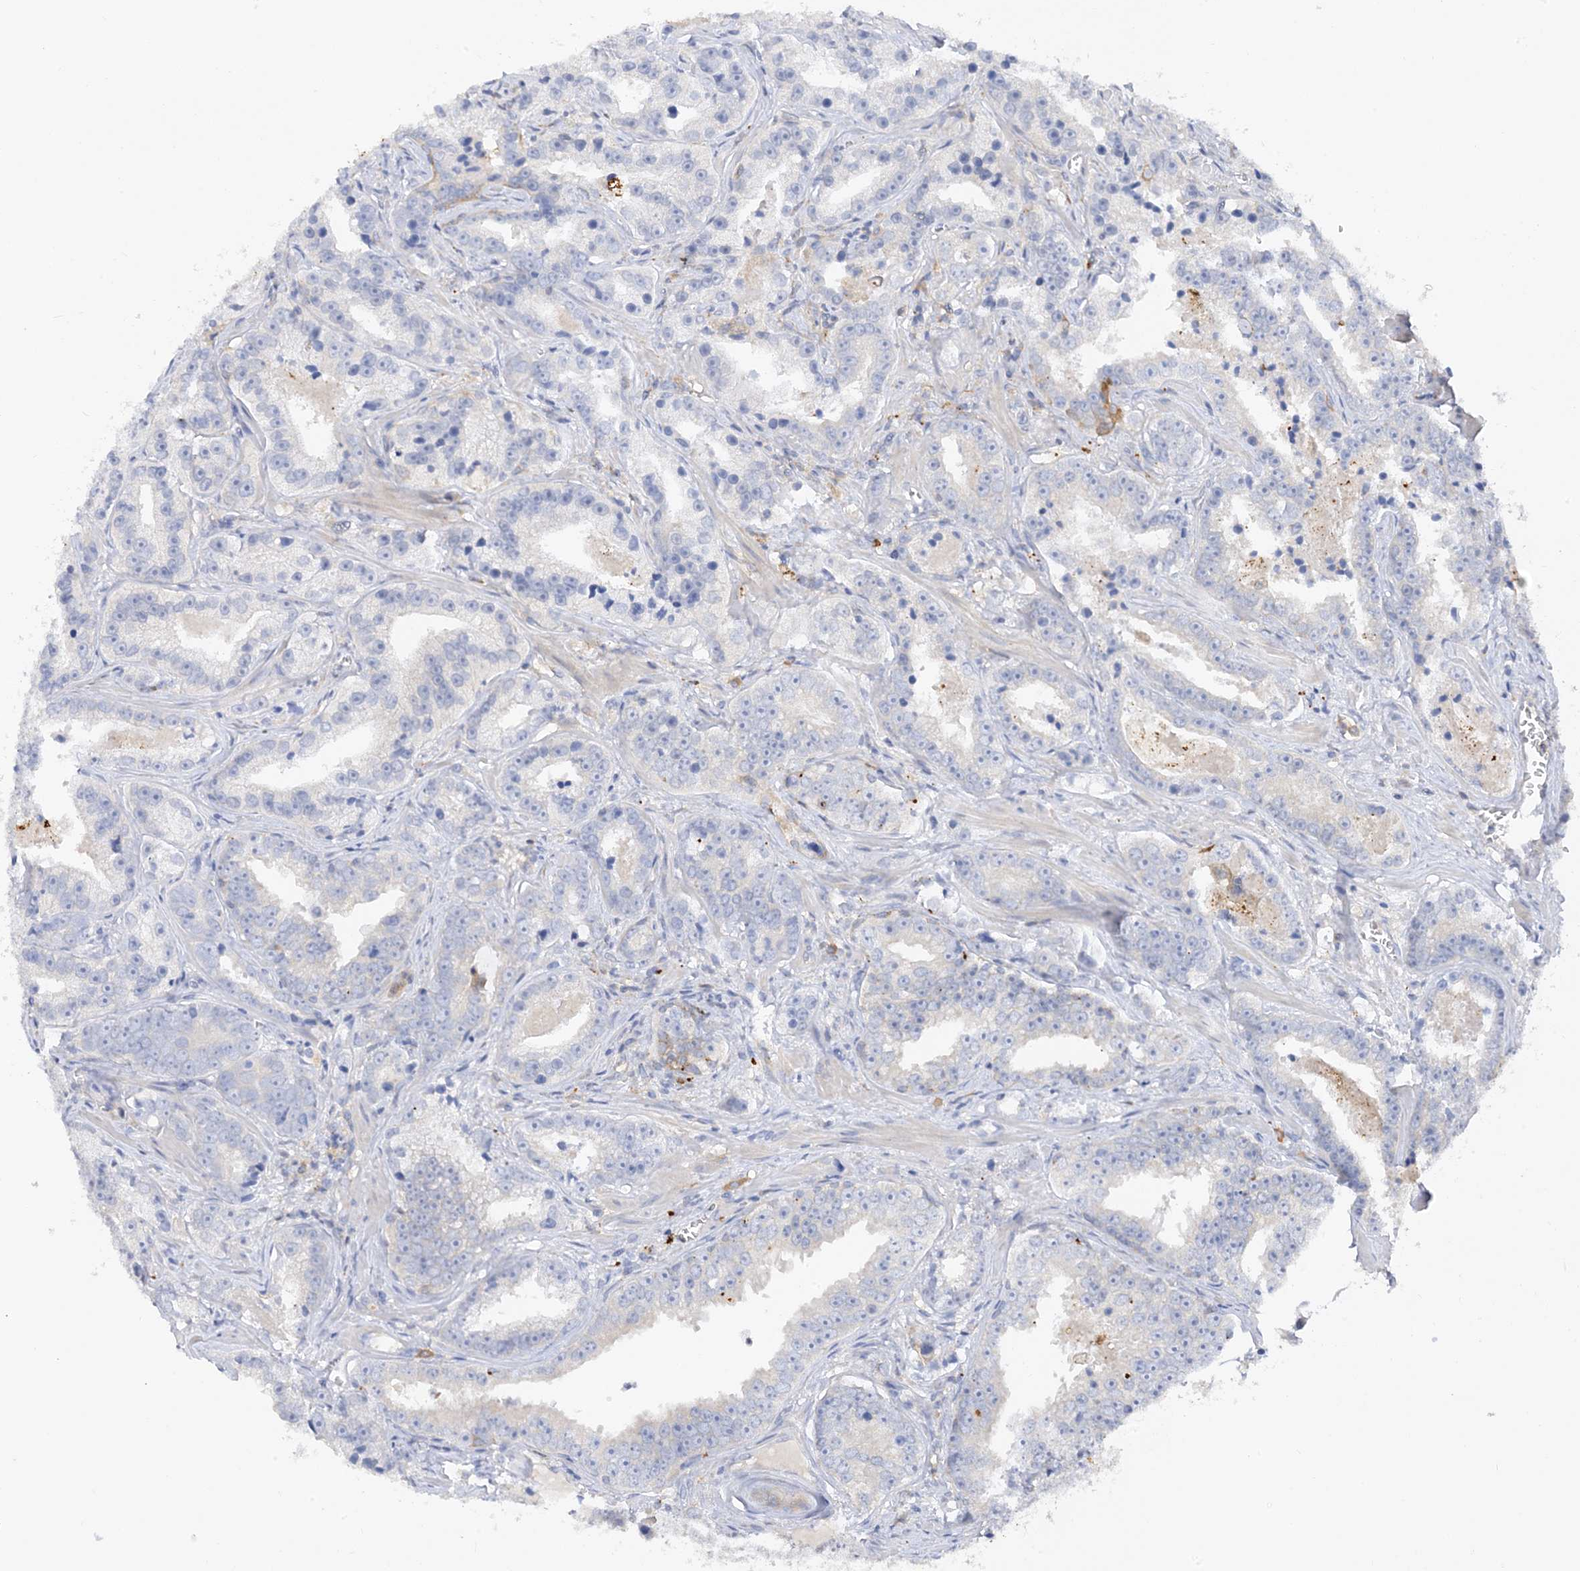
{"staining": {"intensity": "negative", "quantity": "none", "location": "none"}, "tissue": "prostate cancer", "cell_type": "Tumor cells", "image_type": "cancer", "snomed": [{"axis": "morphology", "description": "Adenocarcinoma, High grade"}, {"axis": "topography", "description": "Prostate"}], "caption": "A histopathology image of human prostate cancer is negative for staining in tumor cells.", "gene": "ARV1", "patient": {"sex": "male", "age": 62}}